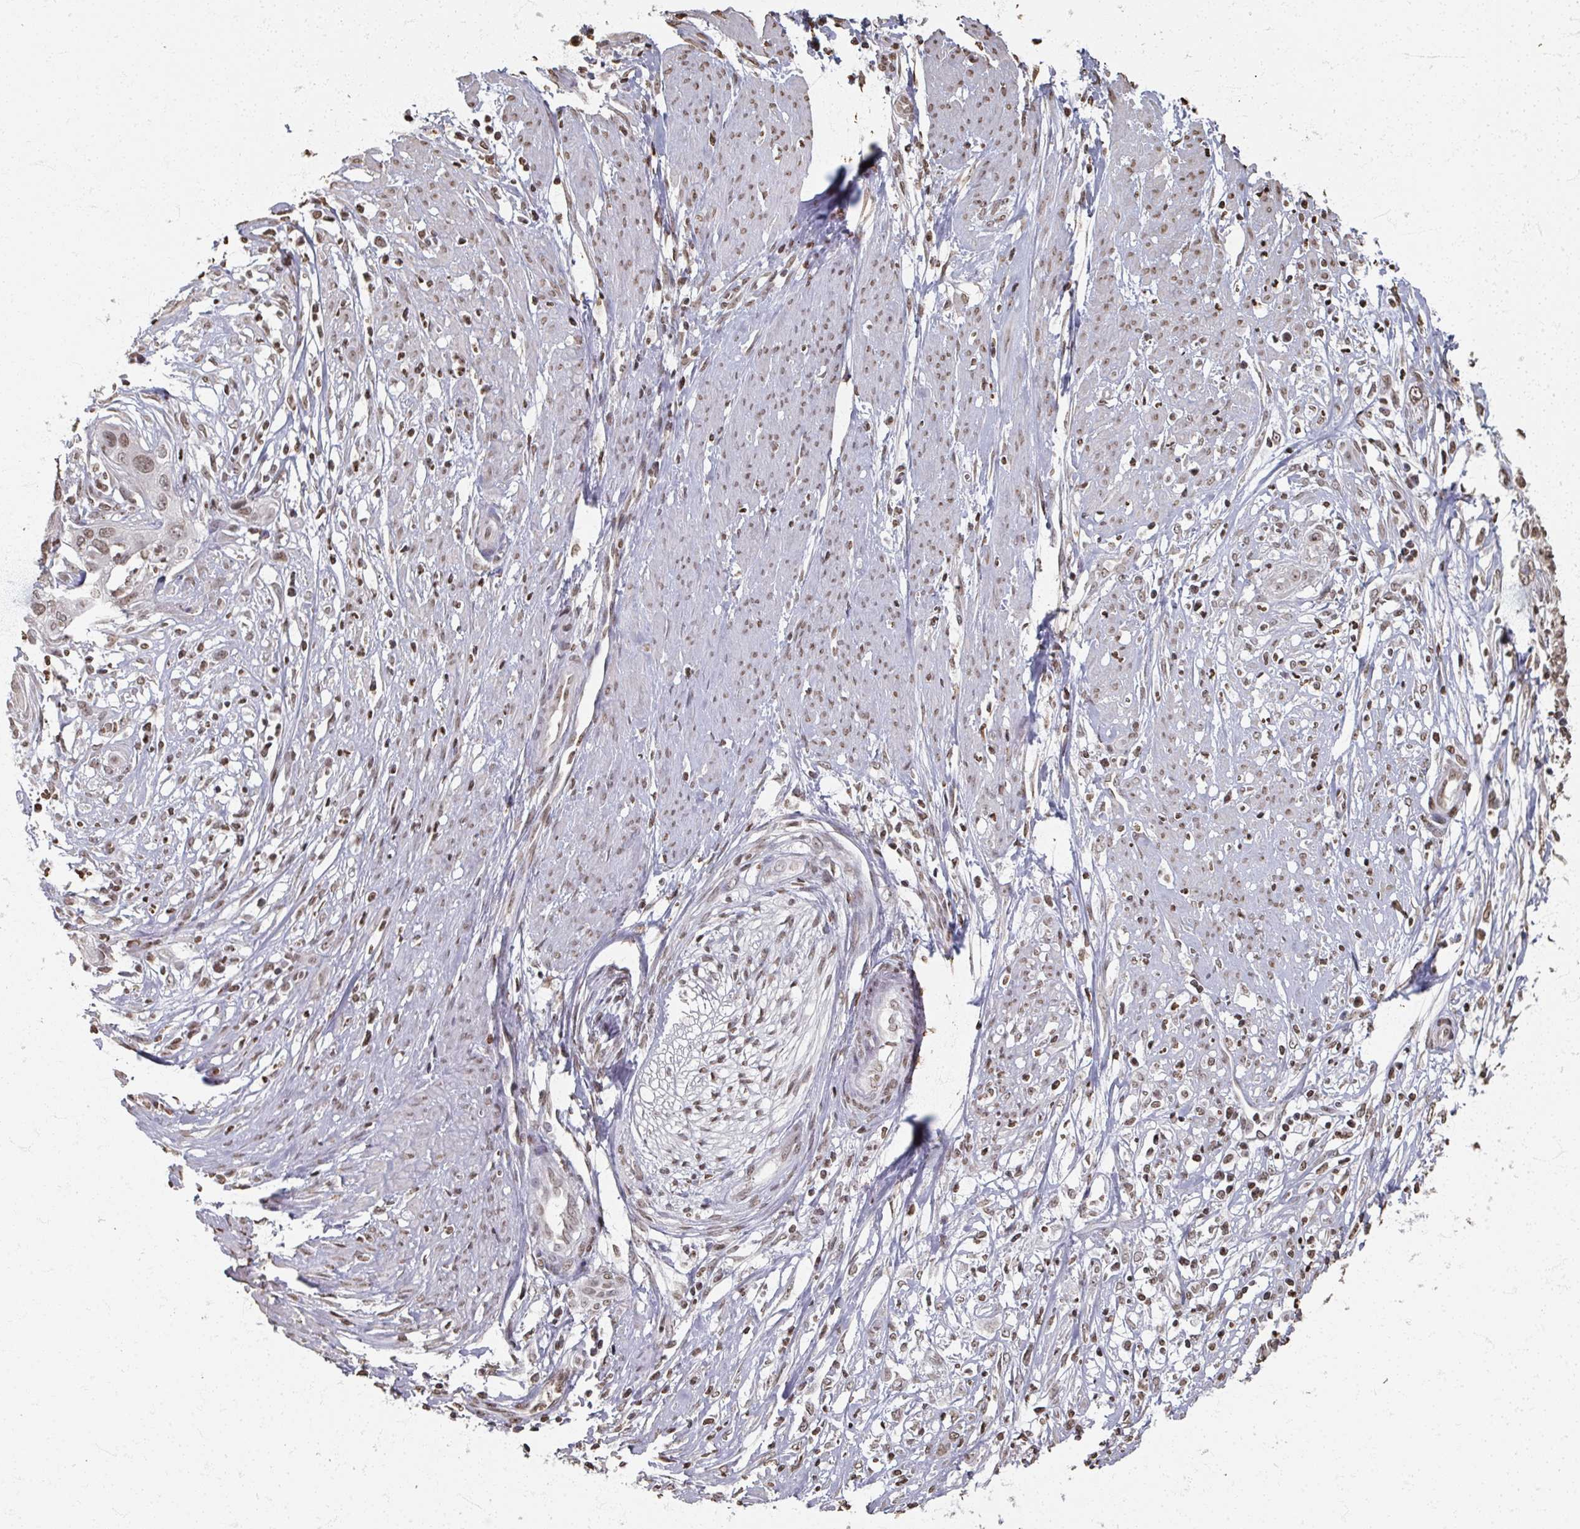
{"staining": {"intensity": "weak", "quantity": "<25%", "location": "nuclear"}, "tissue": "cervical cancer", "cell_type": "Tumor cells", "image_type": "cancer", "snomed": [{"axis": "morphology", "description": "Squamous cell carcinoma, NOS"}, {"axis": "topography", "description": "Cervix"}], "caption": "There is no significant staining in tumor cells of cervical squamous cell carcinoma.", "gene": "DCUN1D5", "patient": {"sex": "female", "age": 34}}